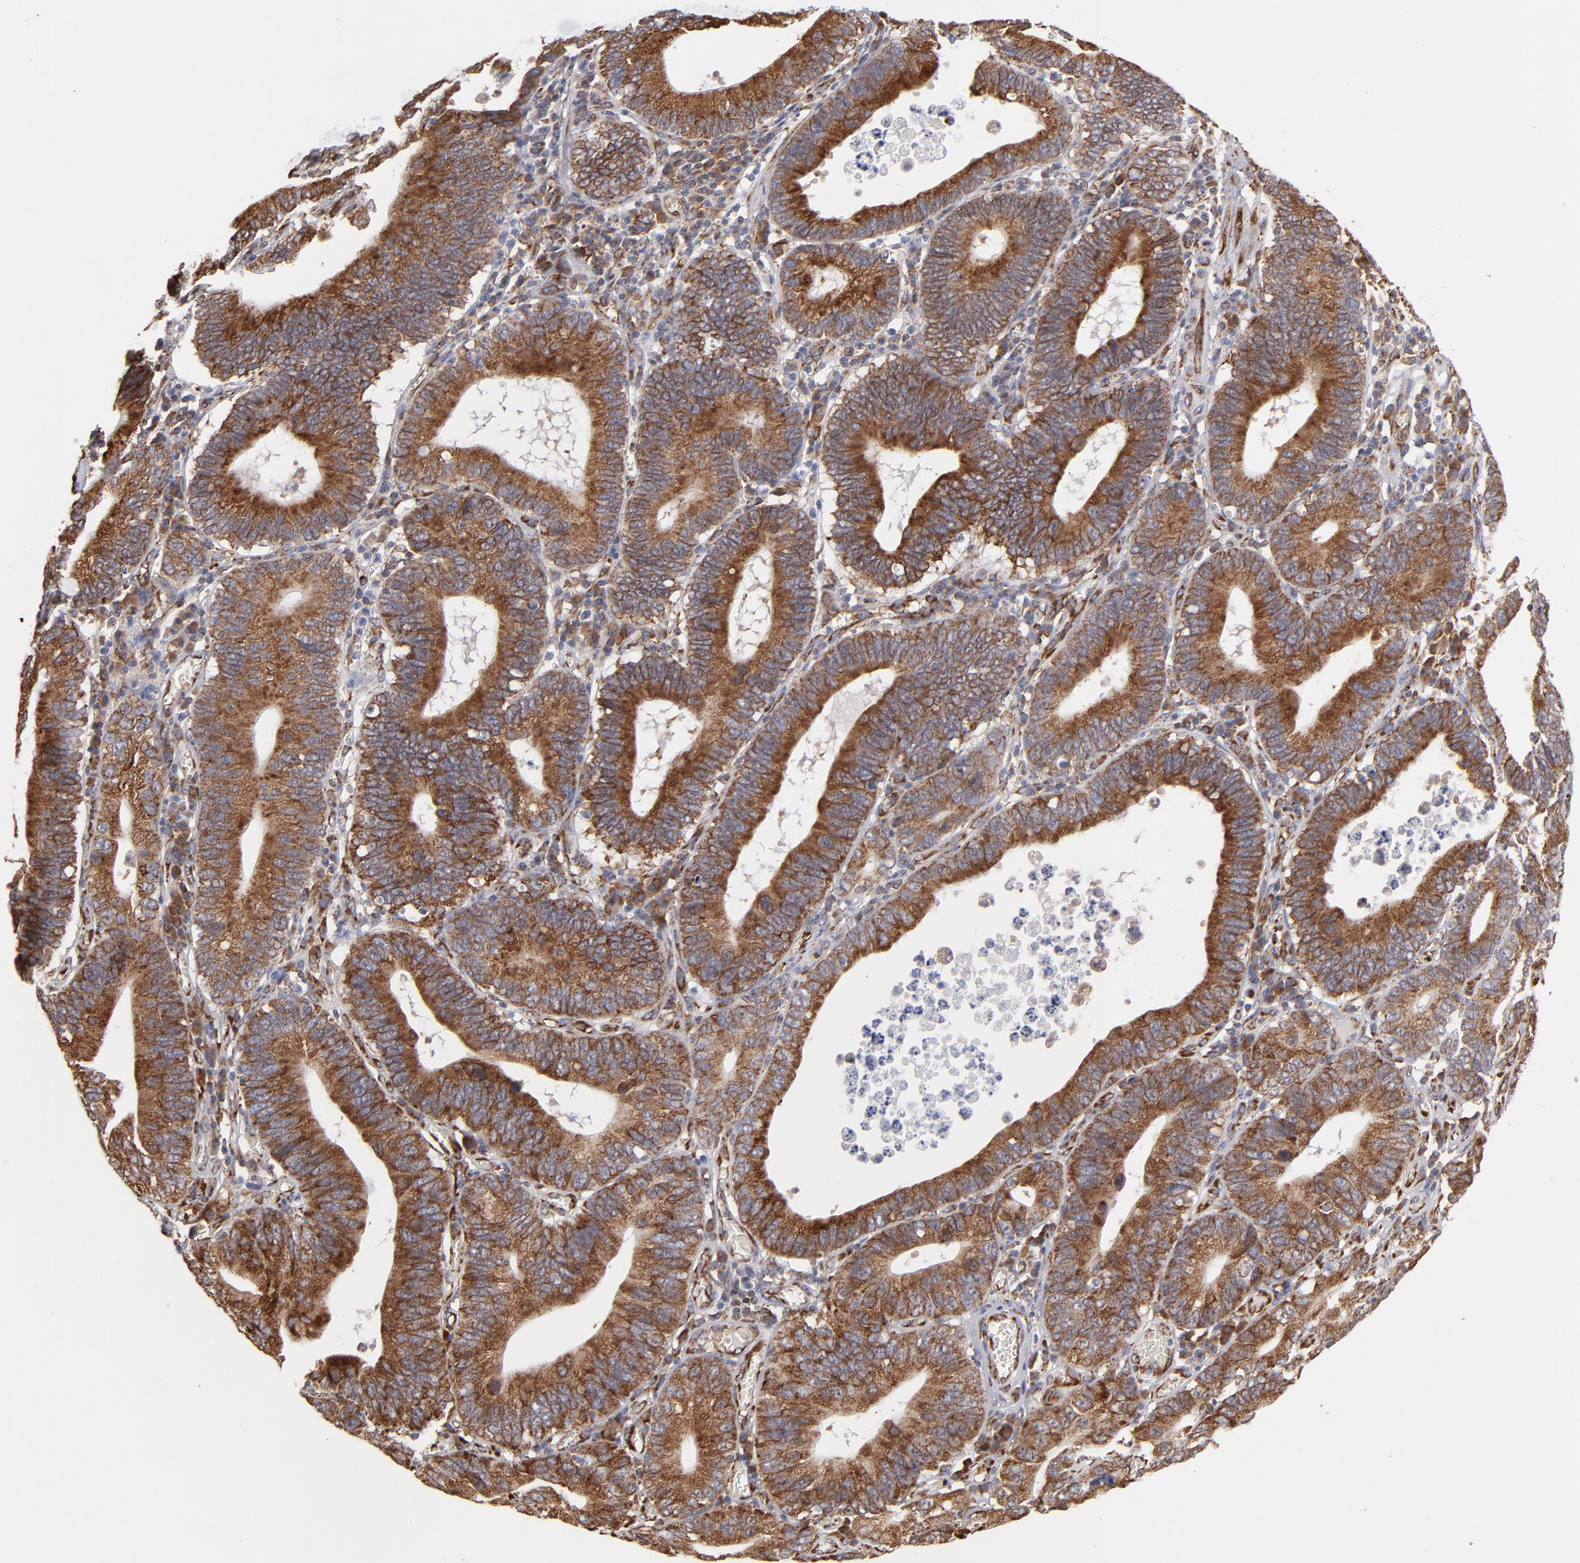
{"staining": {"intensity": "strong", "quantity": ">75%", "location": "cytoplasmic/membranous"}, "tissue": "stomach cancer", "cell_type": "Tumor cells", "image_type": "cancer", "snomed": [{"axis": "morphology", "description": "Adenocarcinoma, NOS"}, {"axis": "topography", "description": "Stomach"}, {"axis": "topography", "description": "Gastric cardia"}], "caption": "The immunohistochemical stain labels strong cytoplasmic/membranous expression in tumor cells of adenocarcinoma (stomach) tissue.", "gene": "KTN1", "patient": {"sex": "male", "age": 59}}